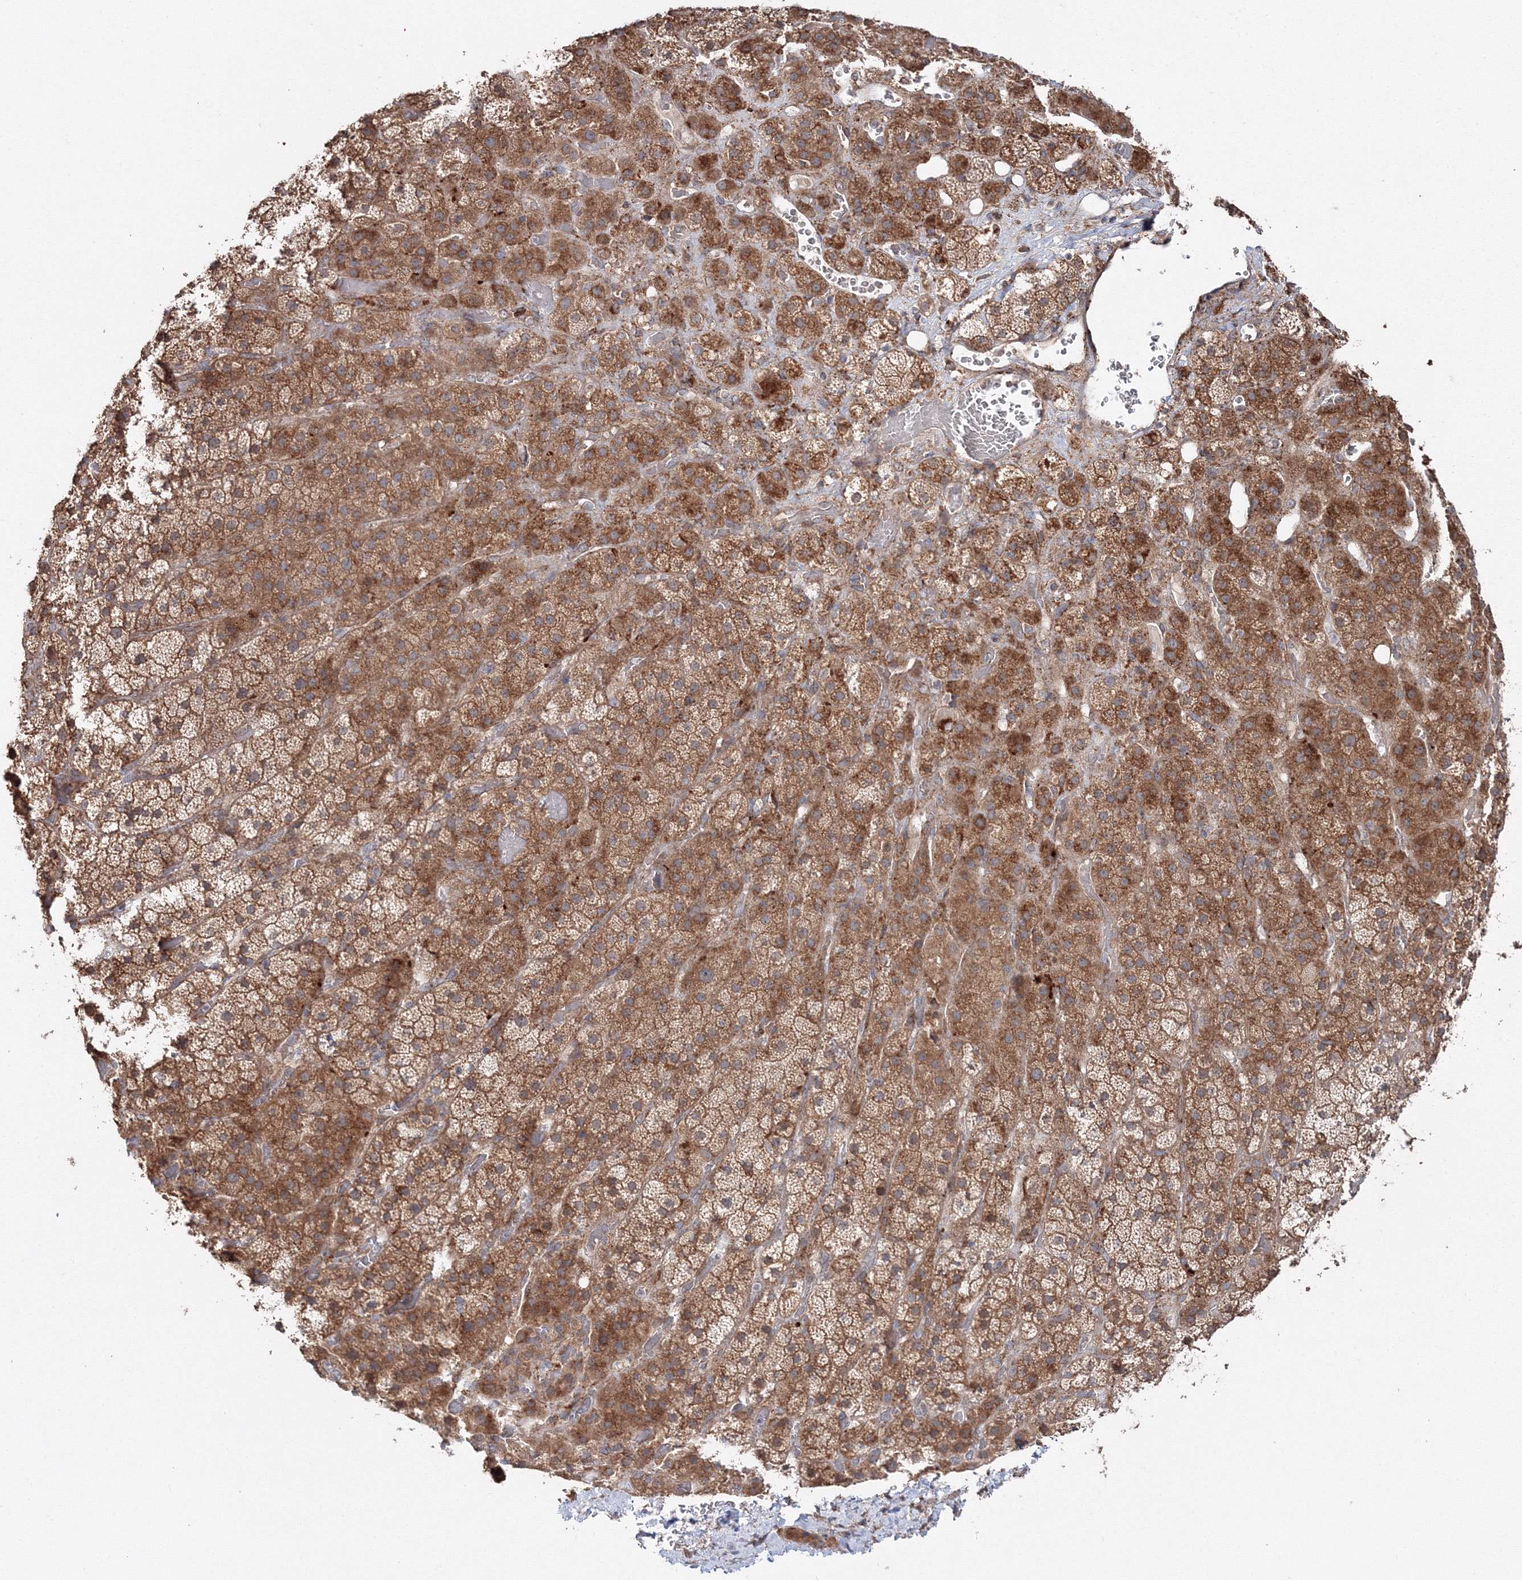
{"staining": {"intensity": "strong", "quantity": "25%-75%", "location": "cytoplasmic/membranous"}, "tissue": "adrenal gland", "cell_type": "Glandular cells", "image_type": "normal", "snomed": [{"axis": "morphology", "description": "Normal tissue, NOS"}, {"axis": "topography", "description": "Adrenal gland"}], "caption": "Immunohistochemical staining of unremarkable human adrenal gland displays strong cytoplasmic/membranous protein staining in approximately 25%-75% of glandular cells.", "gene": "DDO", "patient": {"sex": "male", "age": 57}}